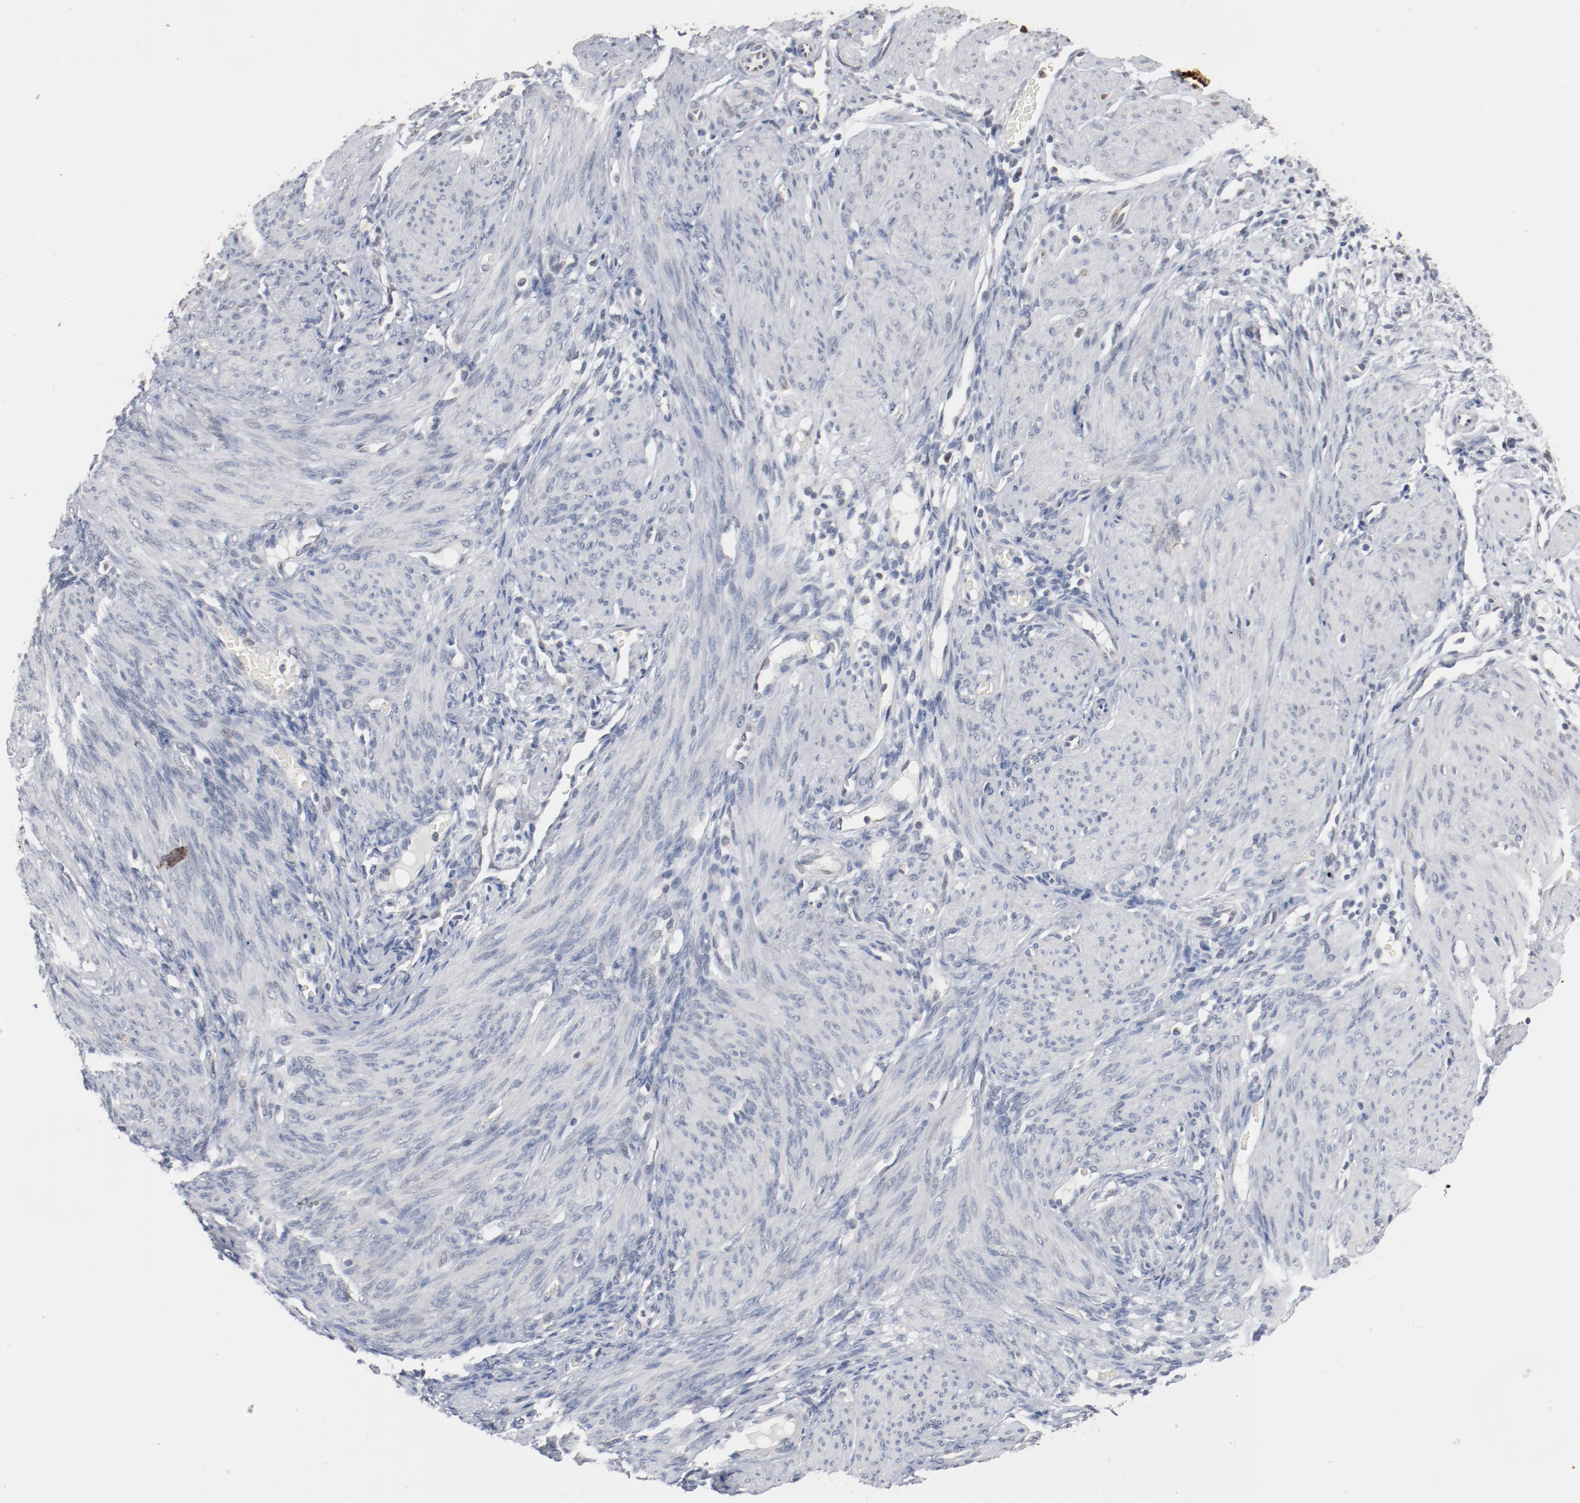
{"staining": {"intensity": "negative", "quantity": "none", "location": "none"}, "tissue": "endometrium", "cell_type": "Cells in endometrial stroma", "image_type": "normal", "snomed": [{"axis": "morphology", "description": "Normal tissue, NOS"}, {"axis": "topography", "description": "Endometrium"}], "caption": "Image shows no protein staining in cells in endometrial stroma of benign endometrium. (Stains: DAB IHC with hematoxylin counter stain, Microscopy: brightfield microscopy at high magnification).", "gene": "ERICH1", "patient": {"sex": "female", "age": 72}}